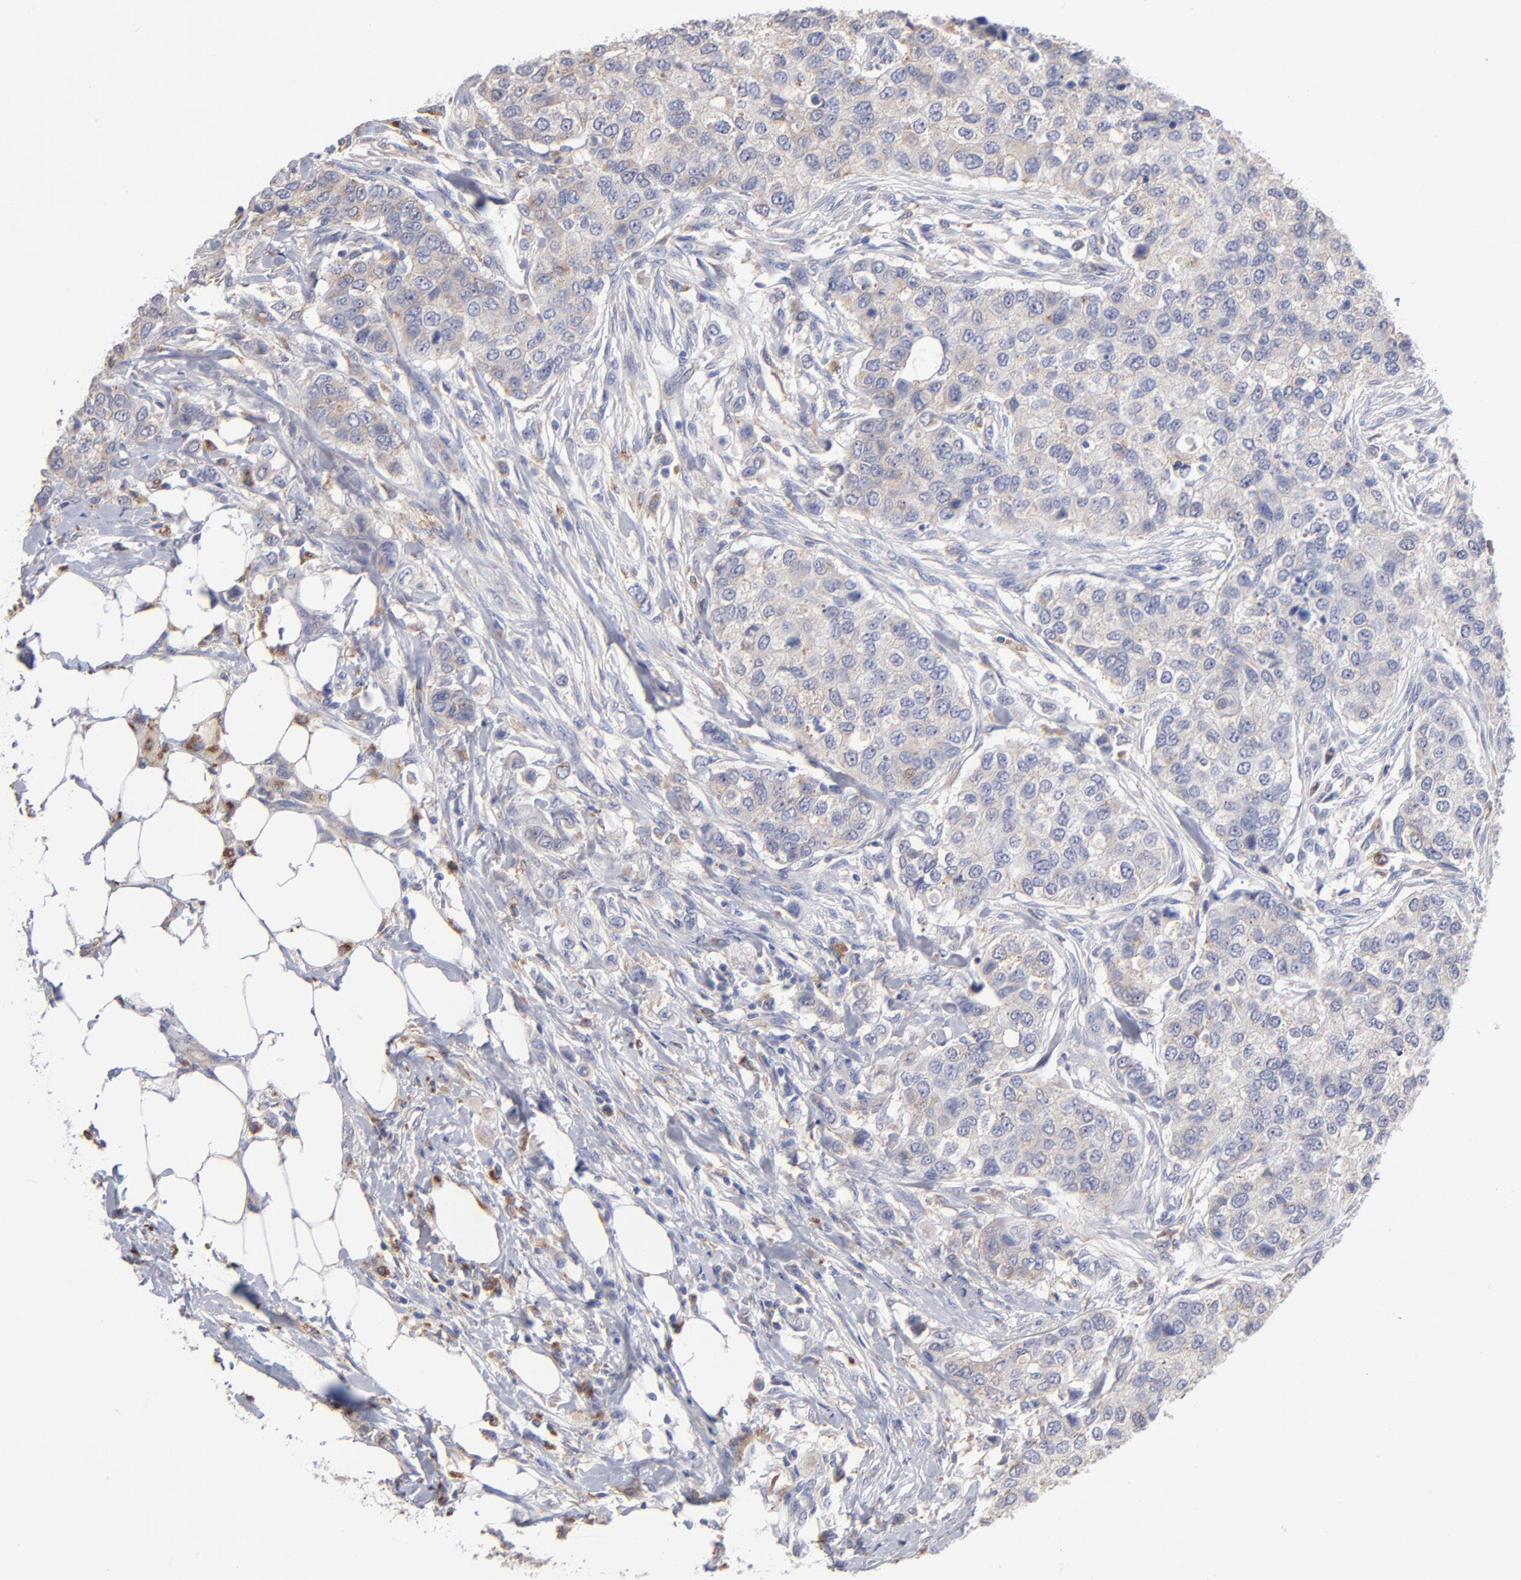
{"staining": {"intensity": "weak", "quantity": ">75%", "location": "cytoplasmic/membranous"}, "tissue": "breast cancer", "cell_type": "Tumor cells", "image_type": "cancer", "snomed": [{"axis": "morphology", "description": "Normal tissue, NOS"}, {"axis": "morphology", "description": "Duct carcinoma"}, {"axis": "topography", "description": "Breast"}], "caption": "A high-resolution photomicrograph shows immunohistochemistry staining of intraductal carcinoma (breast), which reveals weak cytoplasmic/membranous expression in about >75% of tumor cells.", "gene": "RRAGB", "patient": {"sex": "female", "age": 49}}